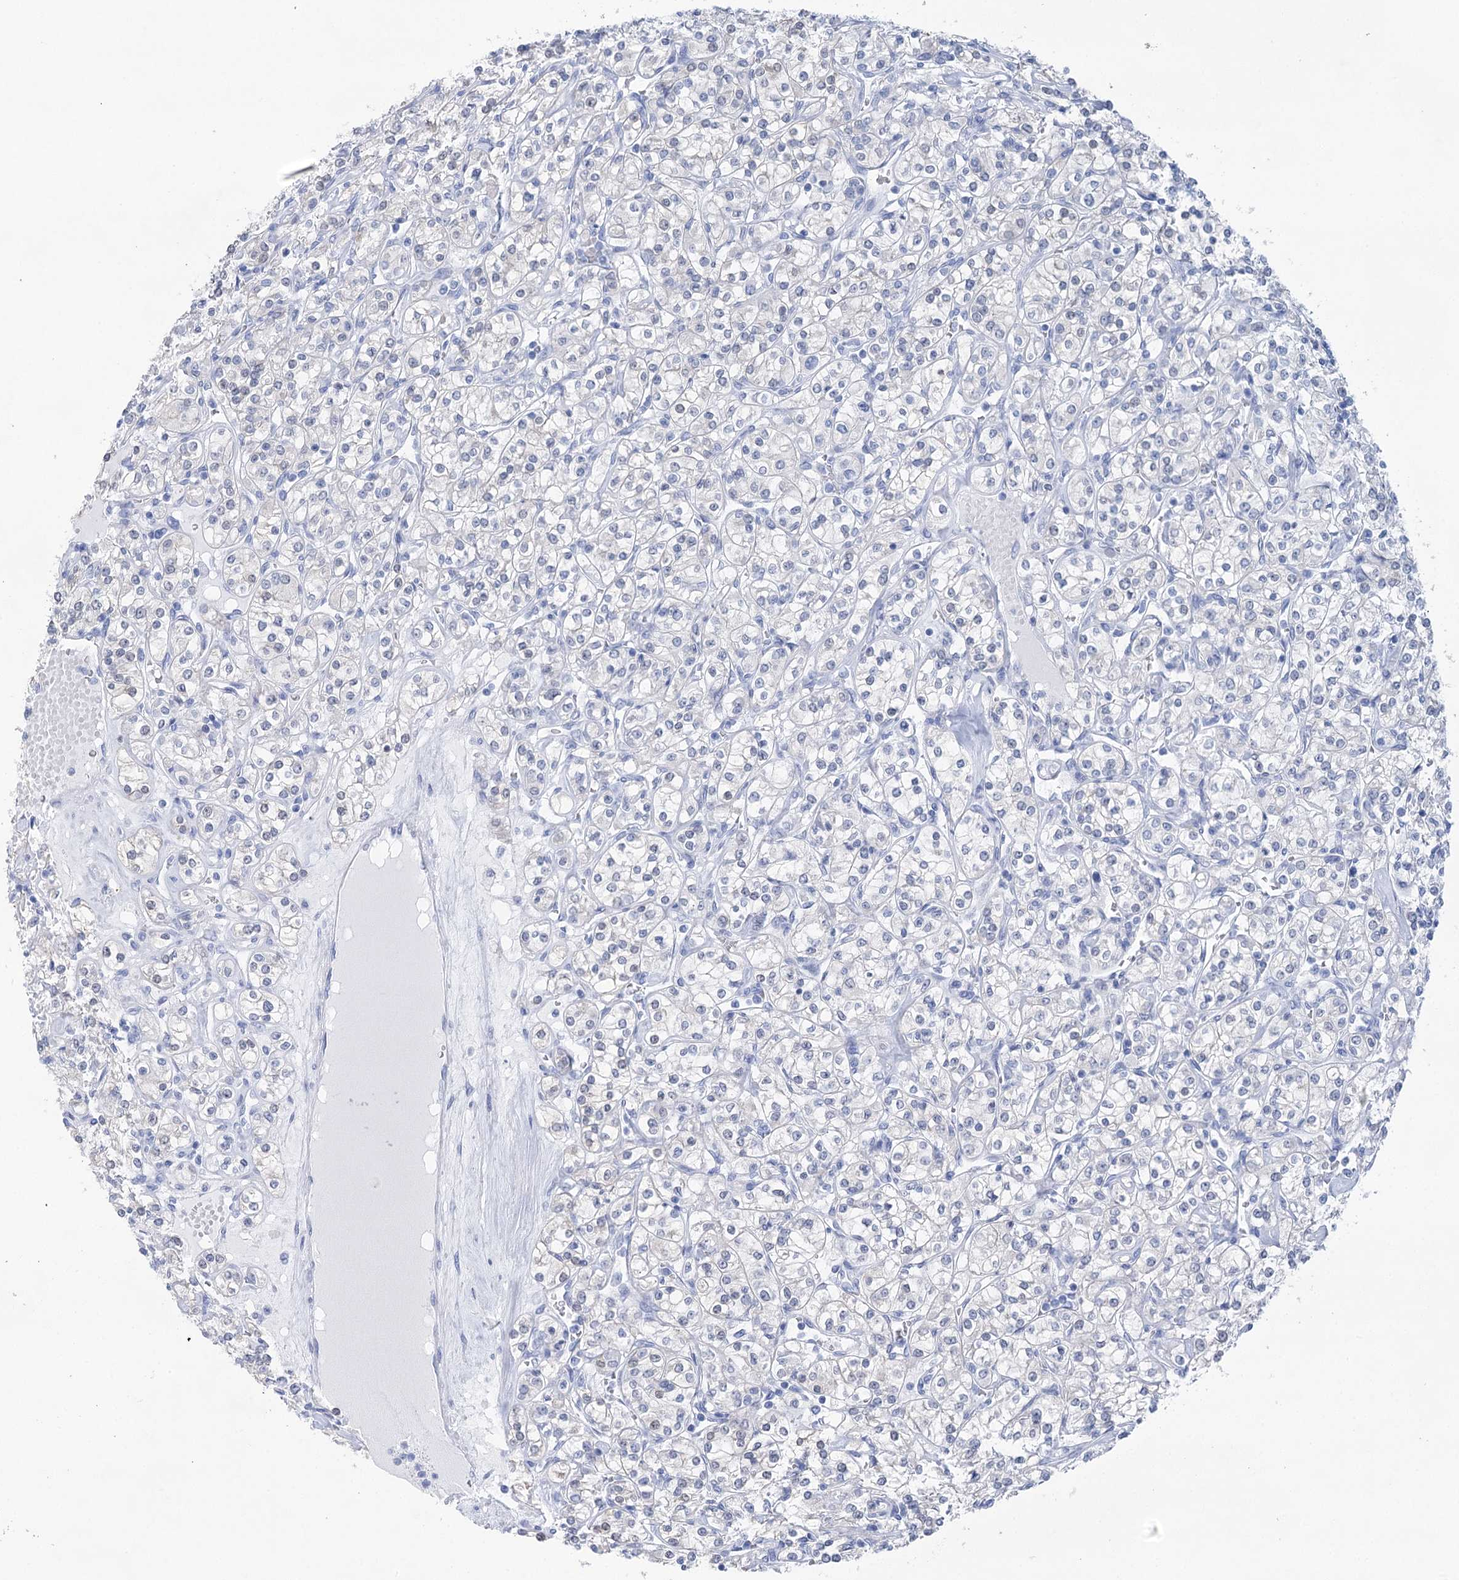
{"staining": {"intensity": "negative", "quantity": "none", "location": "none"}, "tissue": "renal cancer", "cell_type": "Tumor cells", "image_type": "cancer", "snomed": [{"axis": "morphology", "description": "Adenocarcinoma, NOS"}, {"axis": "topography", "description": "Kidney"}], "caption": "A micrograph of human renal cancer is negative for staining in tumor cells.", "gene": "LALBA", "patient": {"sex": "male", "age": 77}}